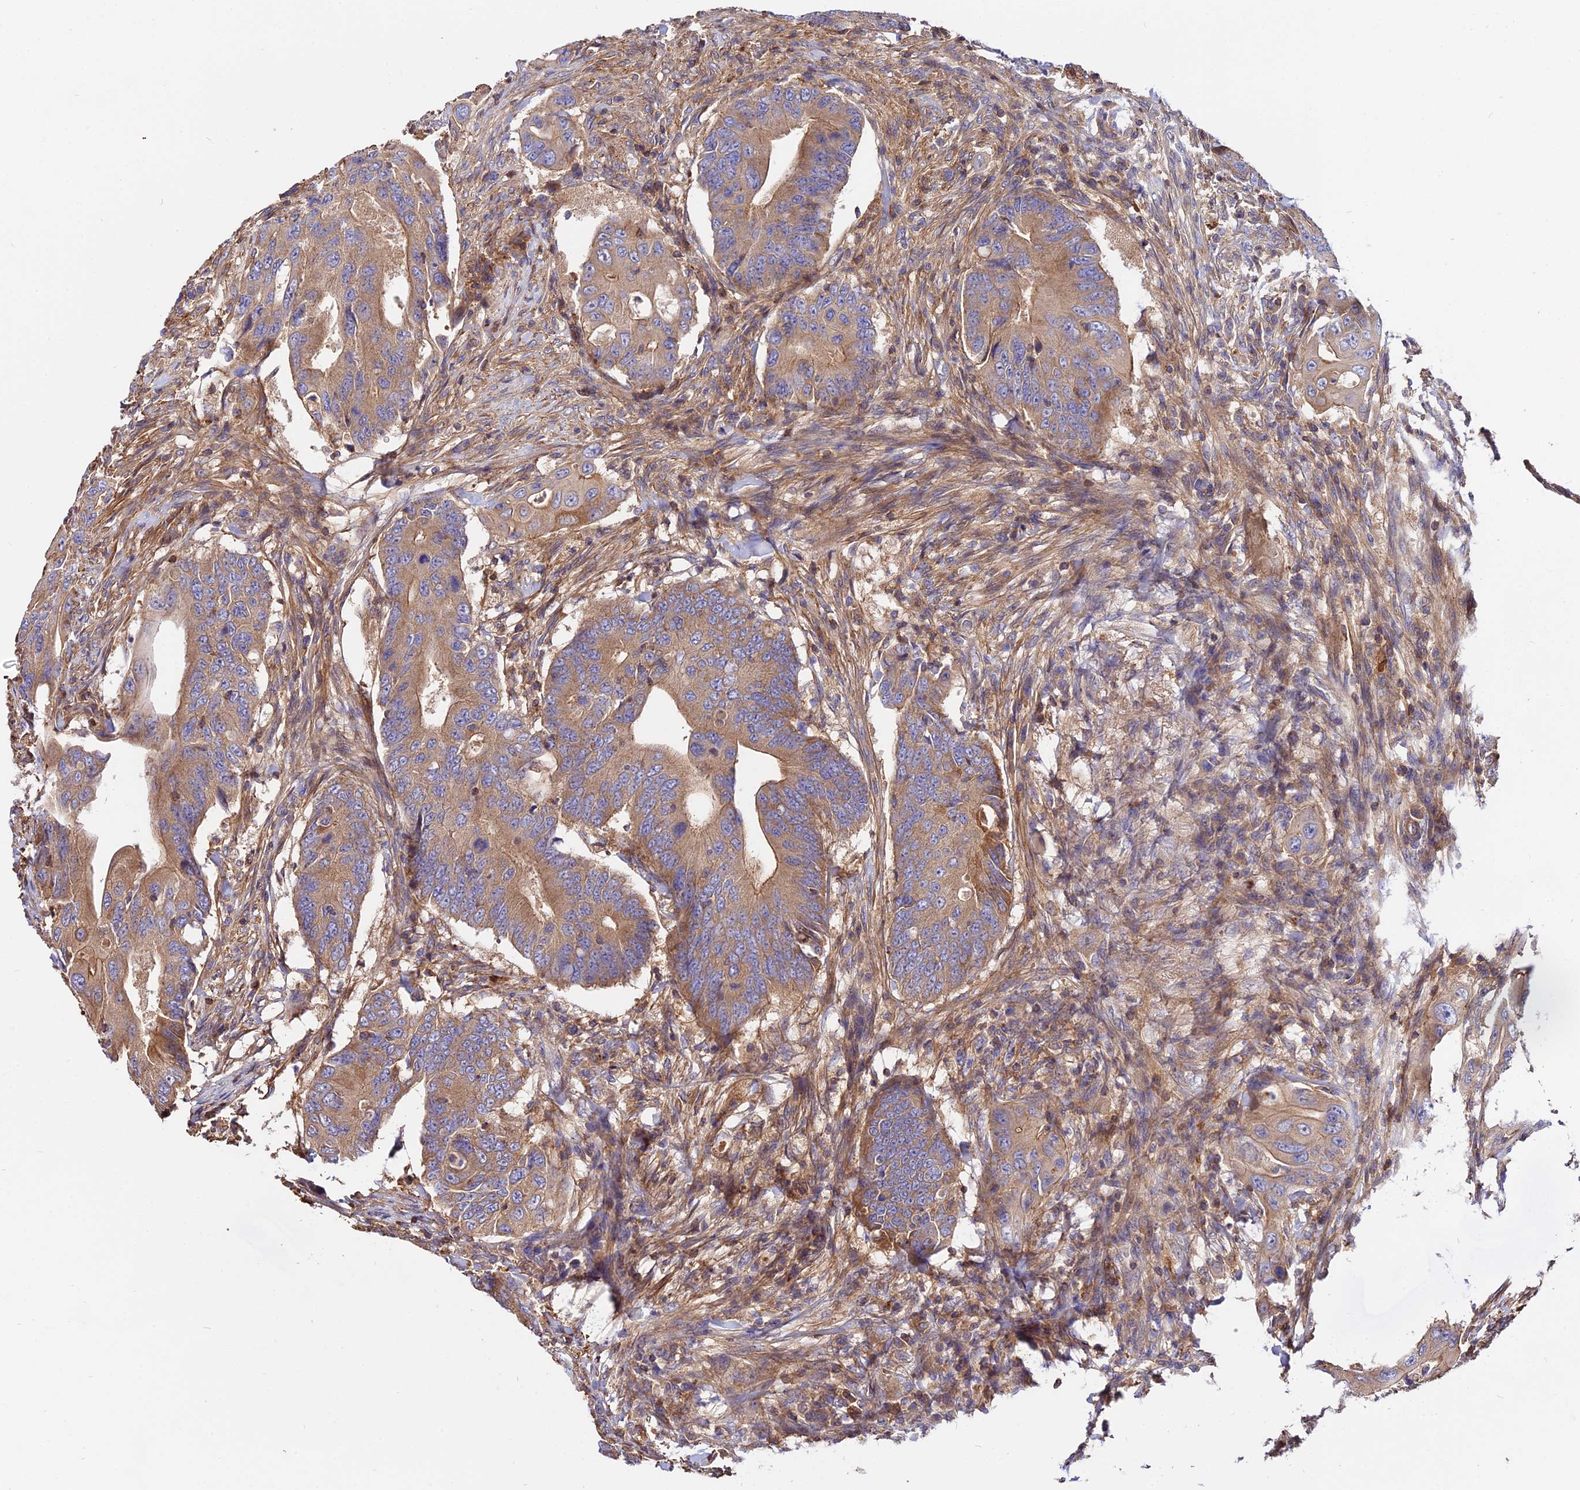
{"staining": {"intensity": "moderate", "quantity": ">75%", "location": "cytoplasmic/membranous"}, "tissue": "colorectal cancer", "cell_type": "Tumor cells", "image_type": "cancer", "snomed": [{"axis": "morphology", "description": "Adenocarcinoma, NOS"}, {"axis": "topography", "description": "Colon"}], "caption": "Brown immunohistochemical staining in human adenocarcinoma (colorectal) reveals moderate cytoplasmic/membranous staining in about >75% of tumor cells.", "gene": "PYM1", "patient": {"sex": "male", "age": 71}}